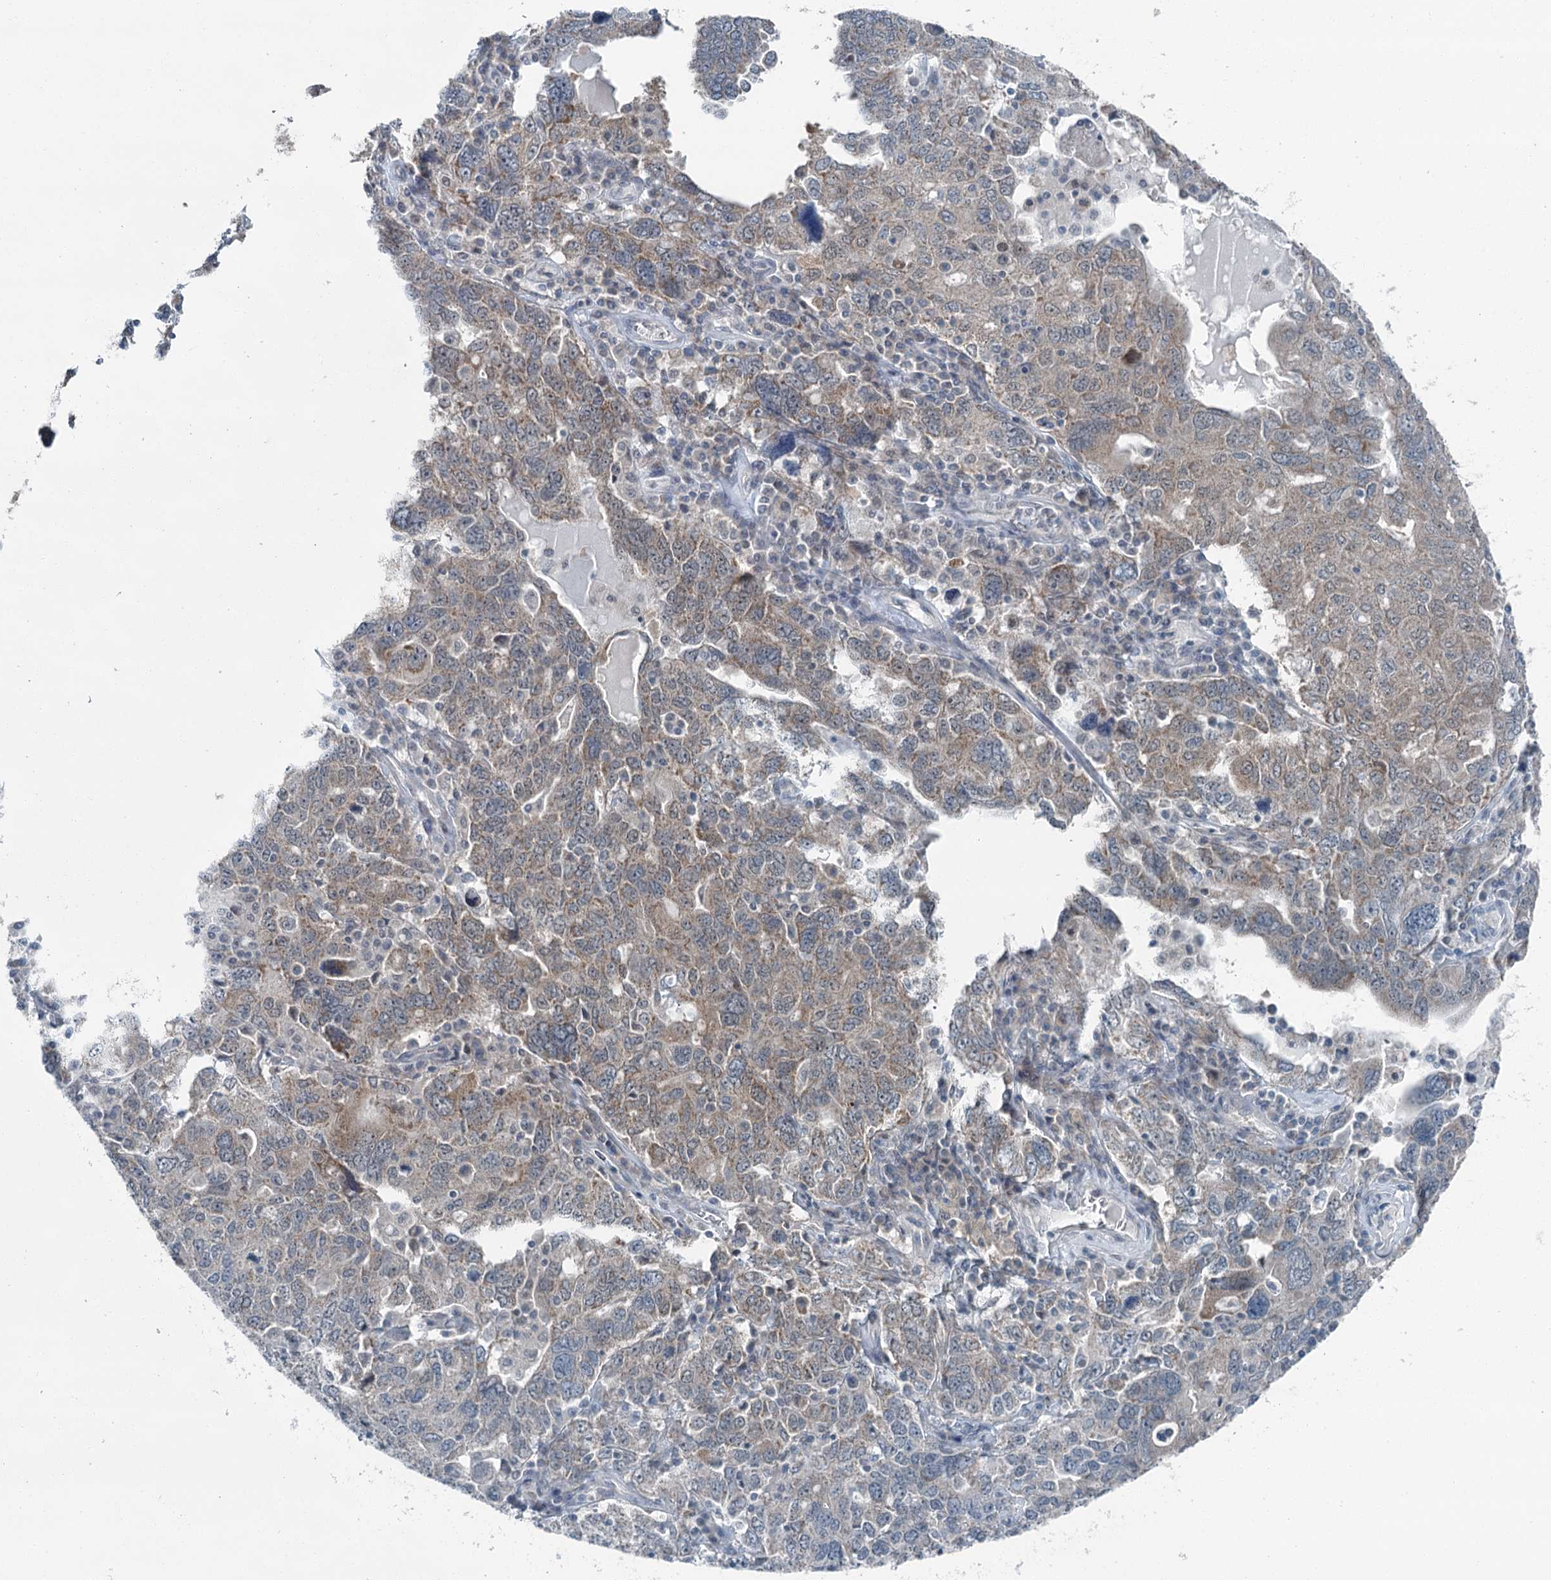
{"staining": {"intensity": "weak", "quantity": "25%-75%", "location": "cytoplasmic/membranous"}, "tissue": "ovarian cancer", "cell_type": "Tumor cells", "image_type": "cancer", "snomed": [{"axis": "morphology", "description": "Carcinoma, endometroid"}, {"axis": "topography", "description": "Ovary"}], "caption": "Immunohistochemistry (DAB) staining of human ovarian cancer (endometroid carcinoma) displays weak cytoplasmic/membranous protein expression in about 25%-75% of tumor cells.", "gene": "WAPL", "patient": {"sex": "female", "age": 62}}